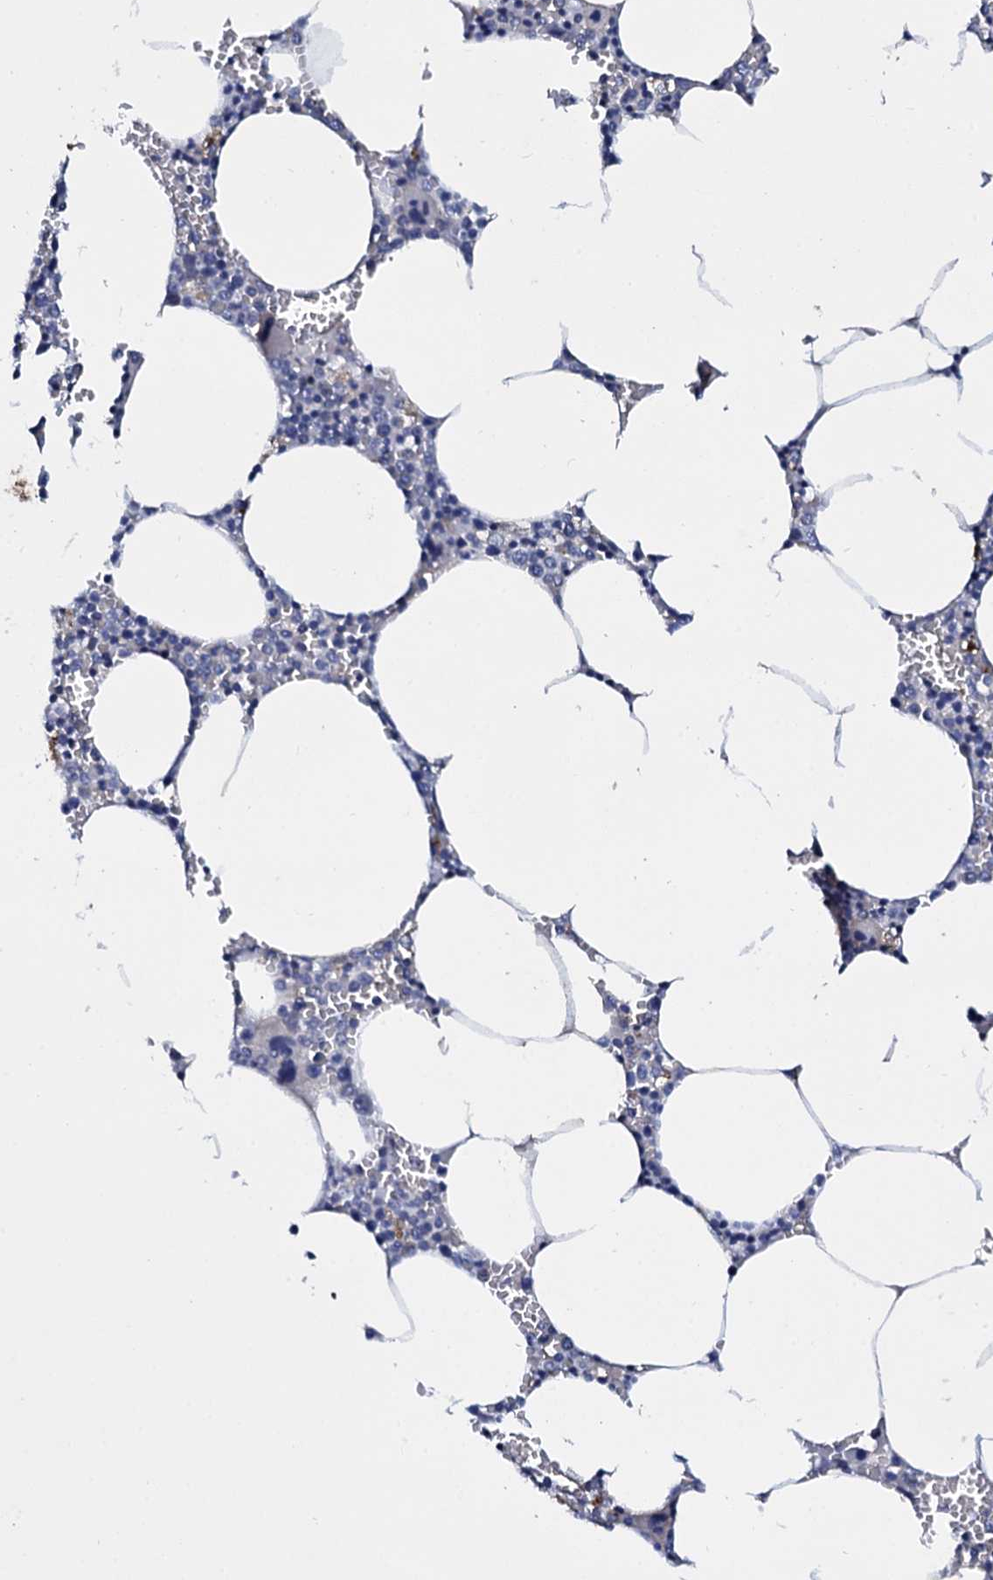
{"staining": {"intensity": "negative", "quantity": "none", "location": "none"}, "tissue": "bone marrow", "cell_type": "Hematopoietic cells", "image_type": "normal", "snomed": [{"axis": "morphology", "description": "Normal tissue, NOS"}, {"axis": "topography", "description": "Bone marrow"}], "caption": "Immunohistochemical staining of unremarkable bone marrow exhibits no significant staining in hematopoietic cells.", "gene": "SLC37A4", "patient": {"sex": "male", "age": 70}}